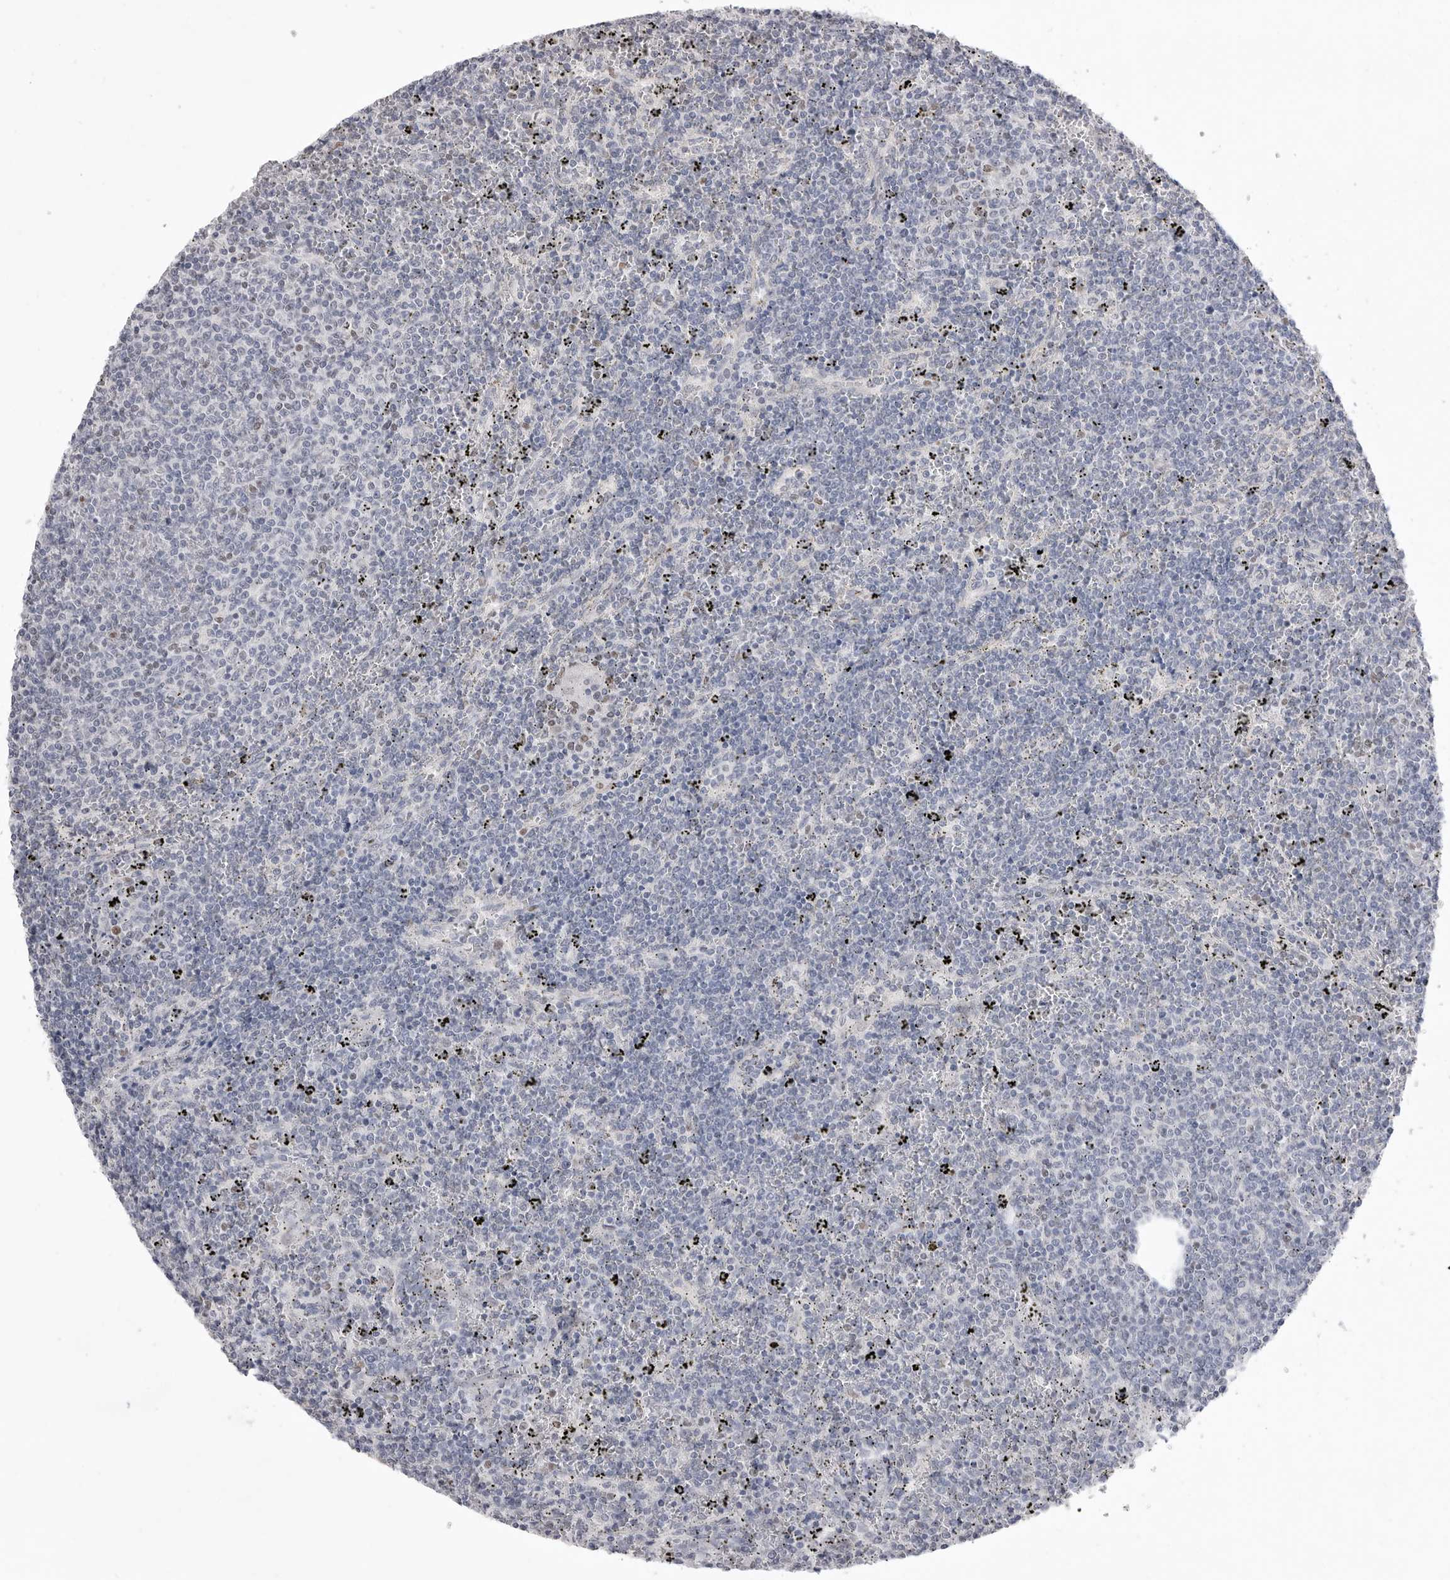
{"staining": {"intensity": "negative", "quantity": "none", "location": "none"}, "tissue": "lymphoma", "cell_type": "Tumor cells", "image_type": "cancer", "snomed": [{"axis": "morphology", "description": "Malignant lymphoma, non-Hodgkin's type, Low grade"}, {"axis": "topography", "description": "Spleen"}], "caption": "Image shows no significant protein staining in tumor cells of lymphoma.", "gene": "ZBTB7B", "patient": {"sex": "female", "age": 50}}